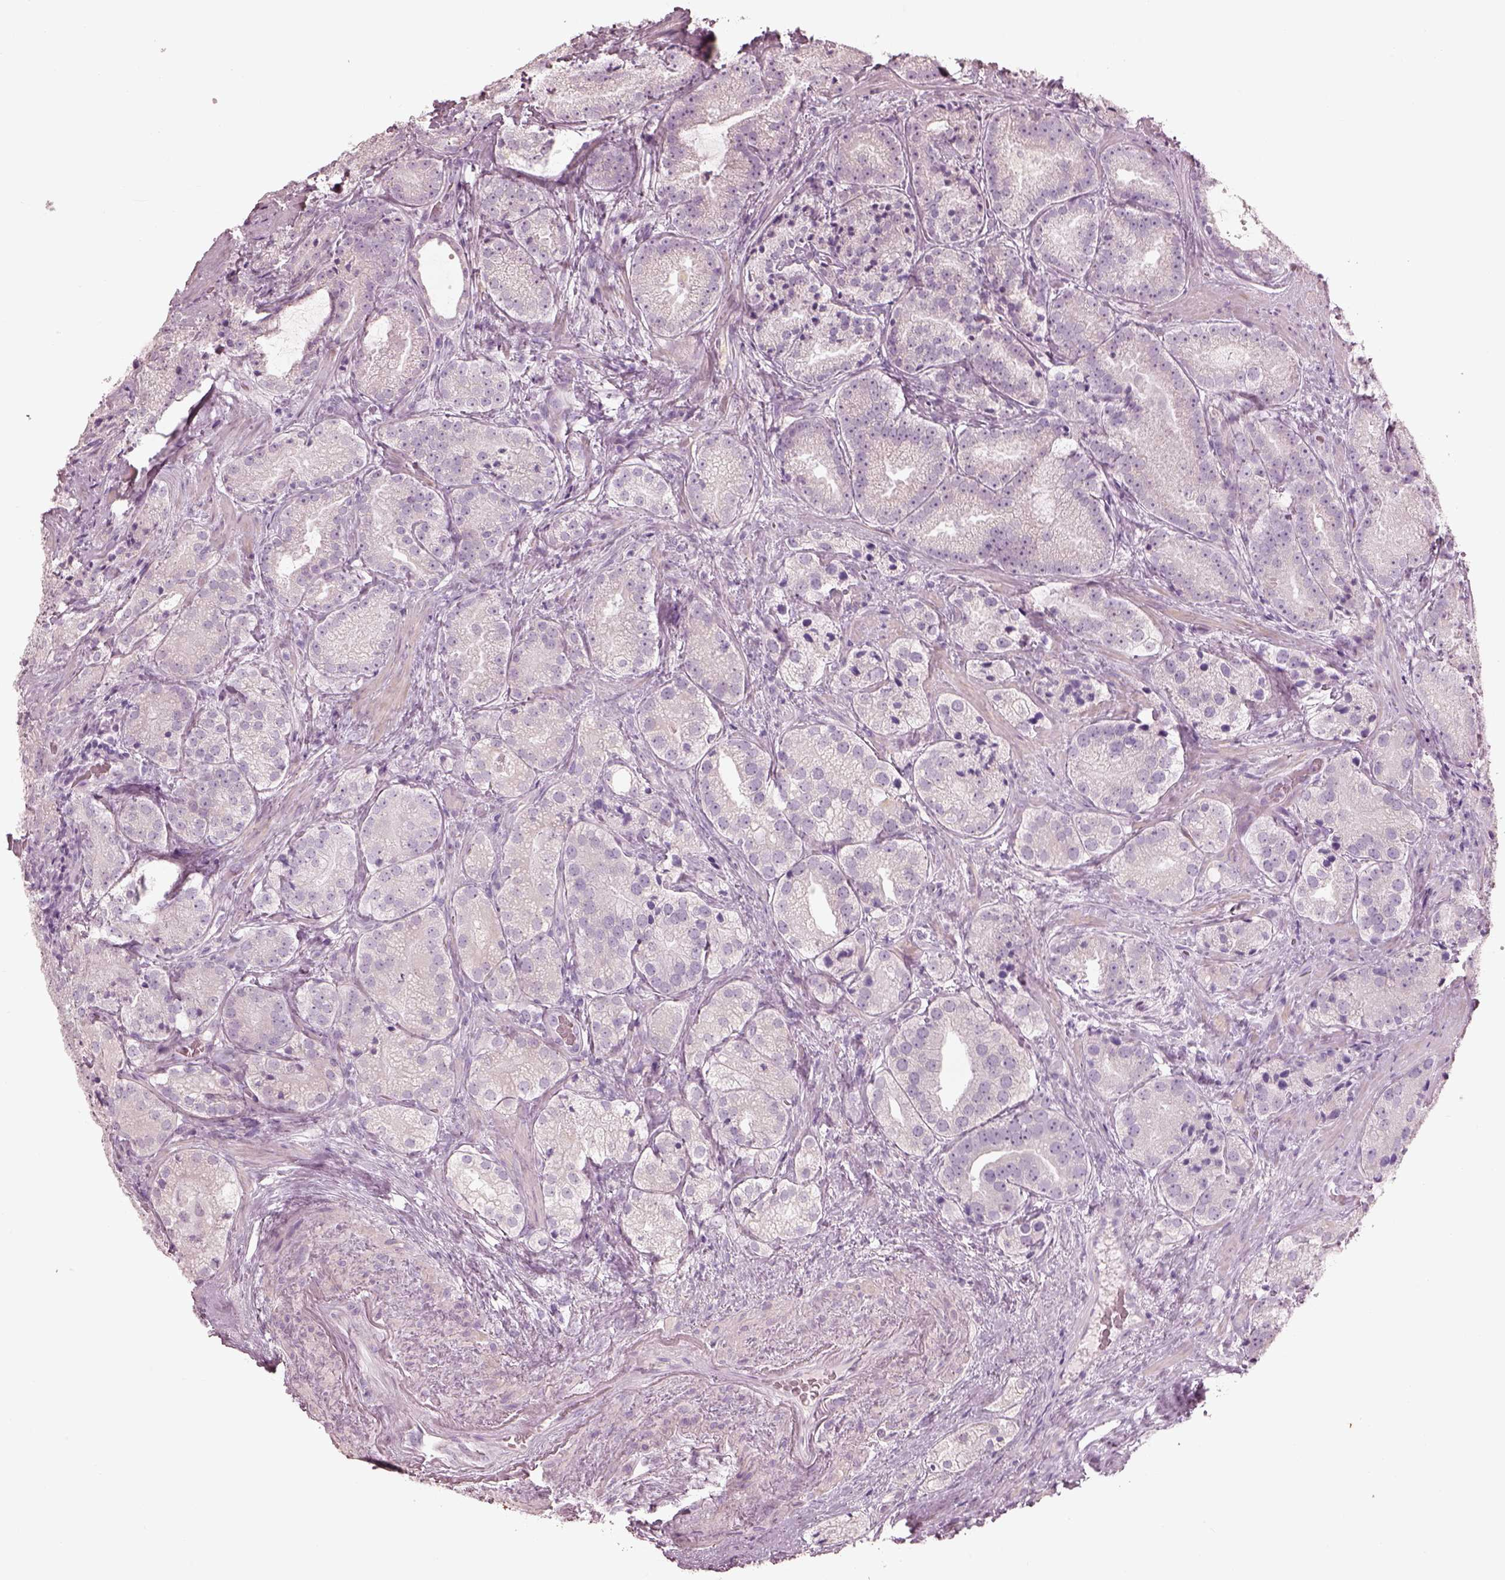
{"staining": {"intensity": "negative", "quantity": "none", "location": "none"}, "tissue": "prostate cancer", "cell_type": "Tumor cells", "image_type": "cancer", "snomed": [{"axis": "morphology", "description": "Adenocarcinoma, NOS"}, {"axis": "morphology", "description": "Adenocarcinoma, High grade"}, {"axis": "topography", "description": "Prostate"}], "caption": "Tumor cells show no significant protein positivity in prostate adenocarcinoma. (DAB IHC with hematoxylin counter stain).", "gene": "RSPH9", "patient": {"sex": "male", "age": 64}}